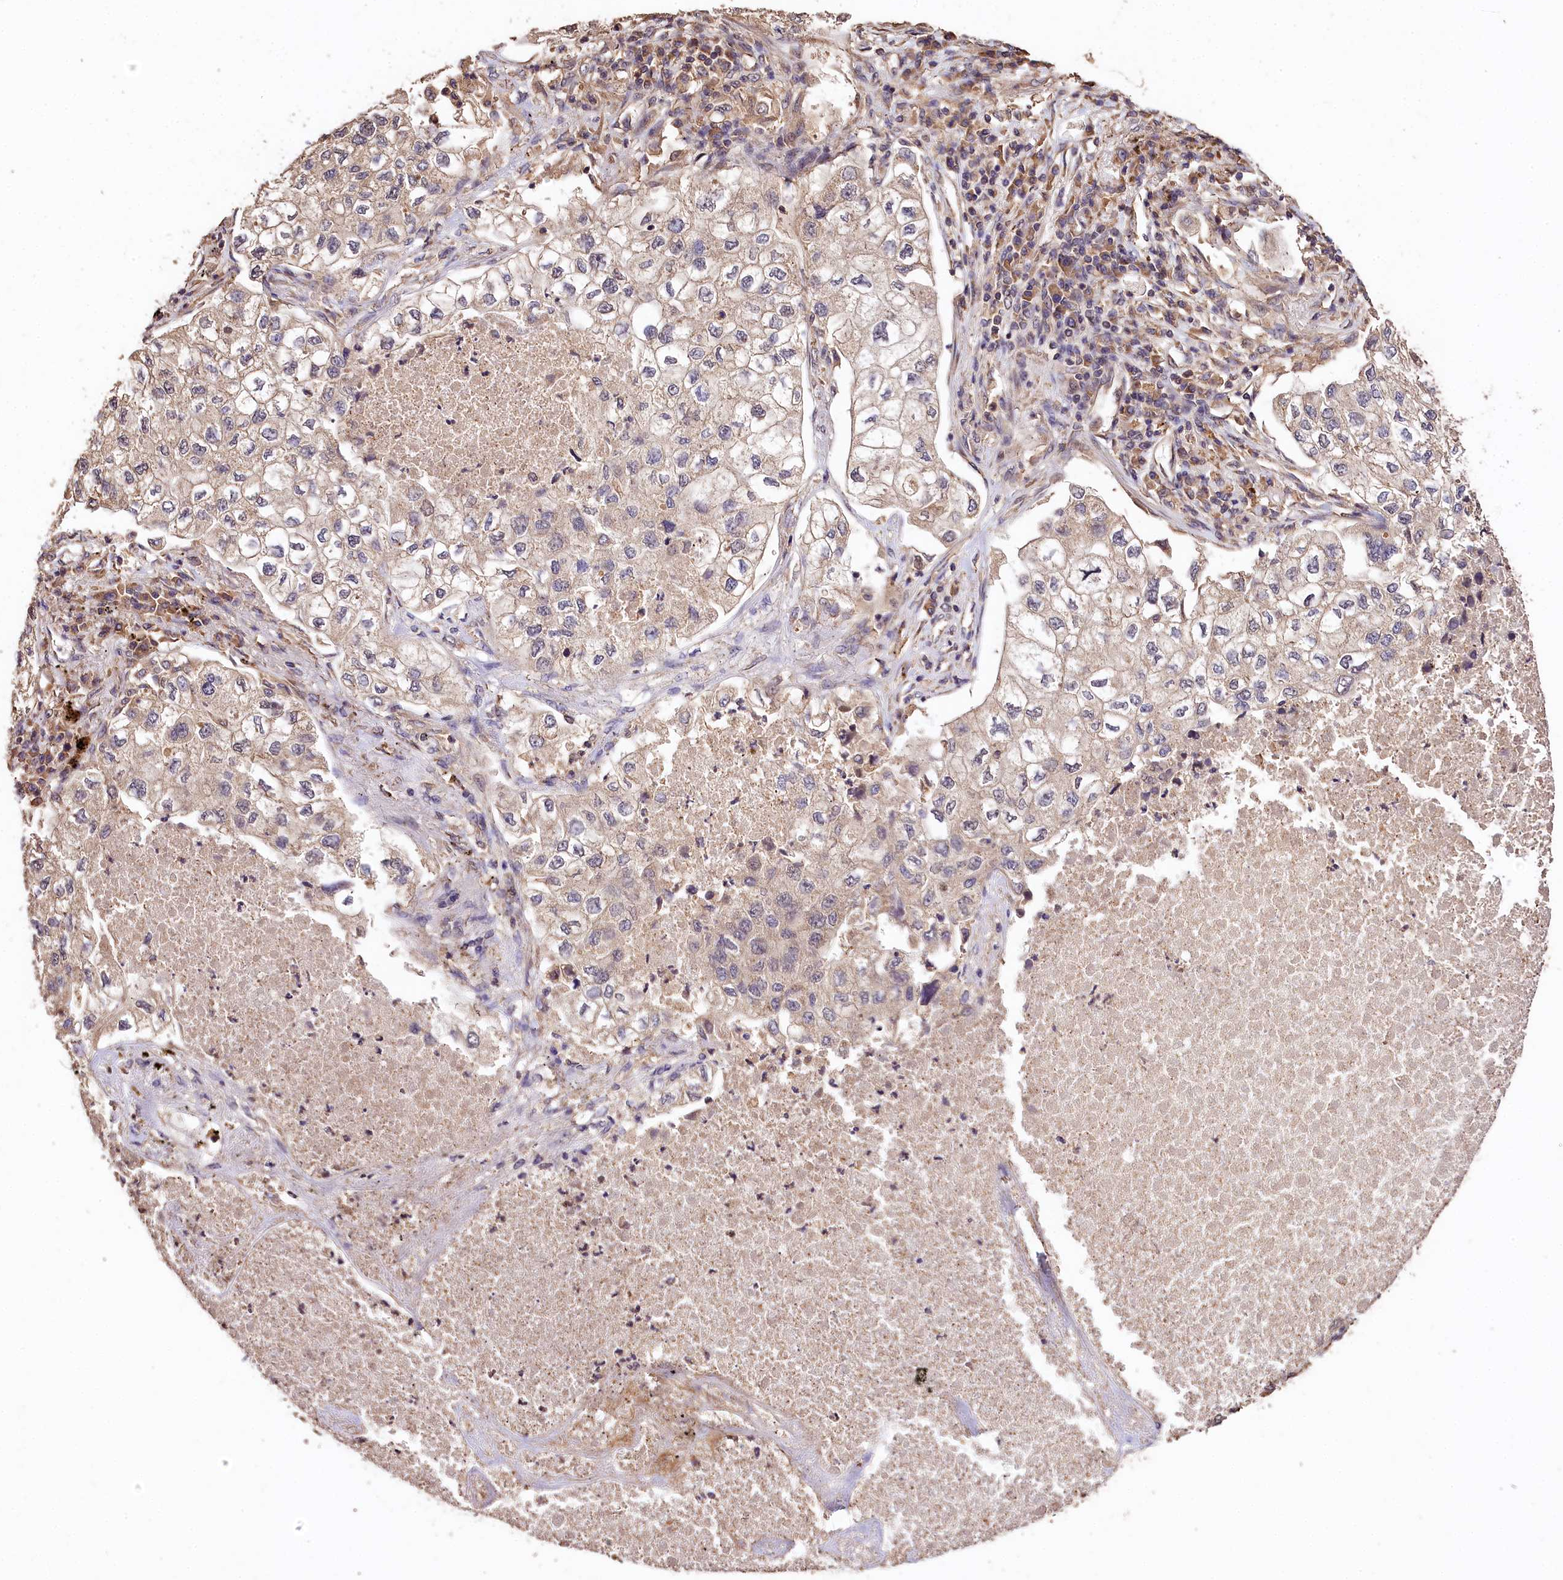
{"staining": {"intensity": "weak", "quantity": "25%-75%", "location": "cytoplasmic/membranous"}, "tissue": "lung cancer", "cell_type": "Tumor cells", "image_type": "cancer", "snomed": [{"axis": "morphology", "description": "Adenocarcinoma, NOS"}, {"axis": "topography", "description": "Lung"}], "caption": "Lung cancer (adenocarcinoma) stained for a protein (brown) exhibits weak cytoplasmic/membranous positive staining in about 25%-75% of tumor cells.", "gene": "KPTN", "patient": {"sex": "male", "age": 63}}